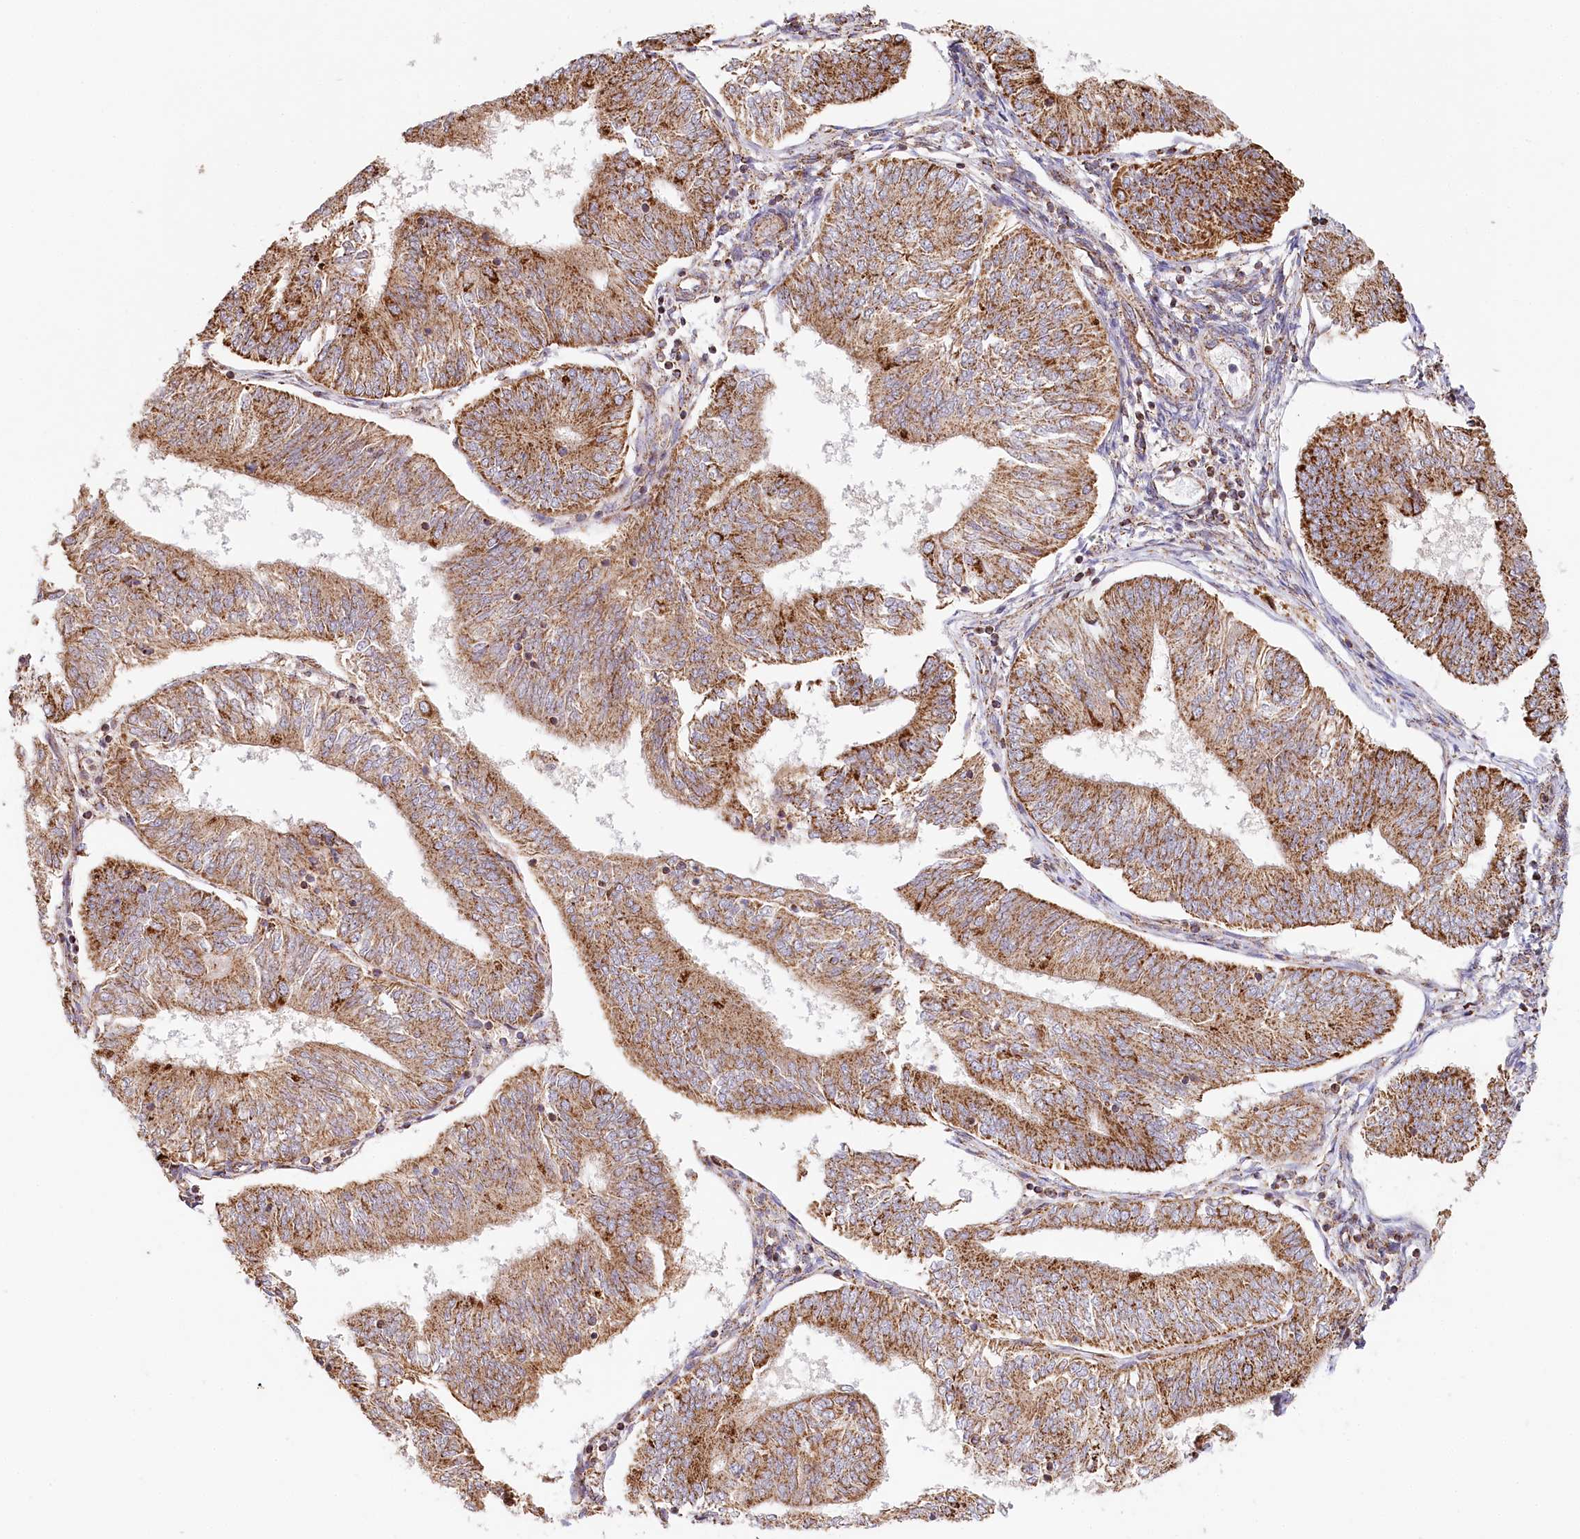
{"staining": {"intensity": "moderate", "quantity": ">75%", "location": "cytoplasmic/membranous"}, "tissue": "endometrial cancer", "cell_type": "Tumor cells", "image_type": "cancer", "snomed": [{"axis": "morphology", "description": "Adenocarcinoma, NOS"}, {"axis": "topography", "description": "Endometrium"}], "caption": "A histopathology image of human endometrial adenocarcinoma stained for a protein reveals moderate cytoplasmic/membranous brown staining in tumor cells.", "gene": "UMPS", "patient": {"sex": "female", "age": 58}}